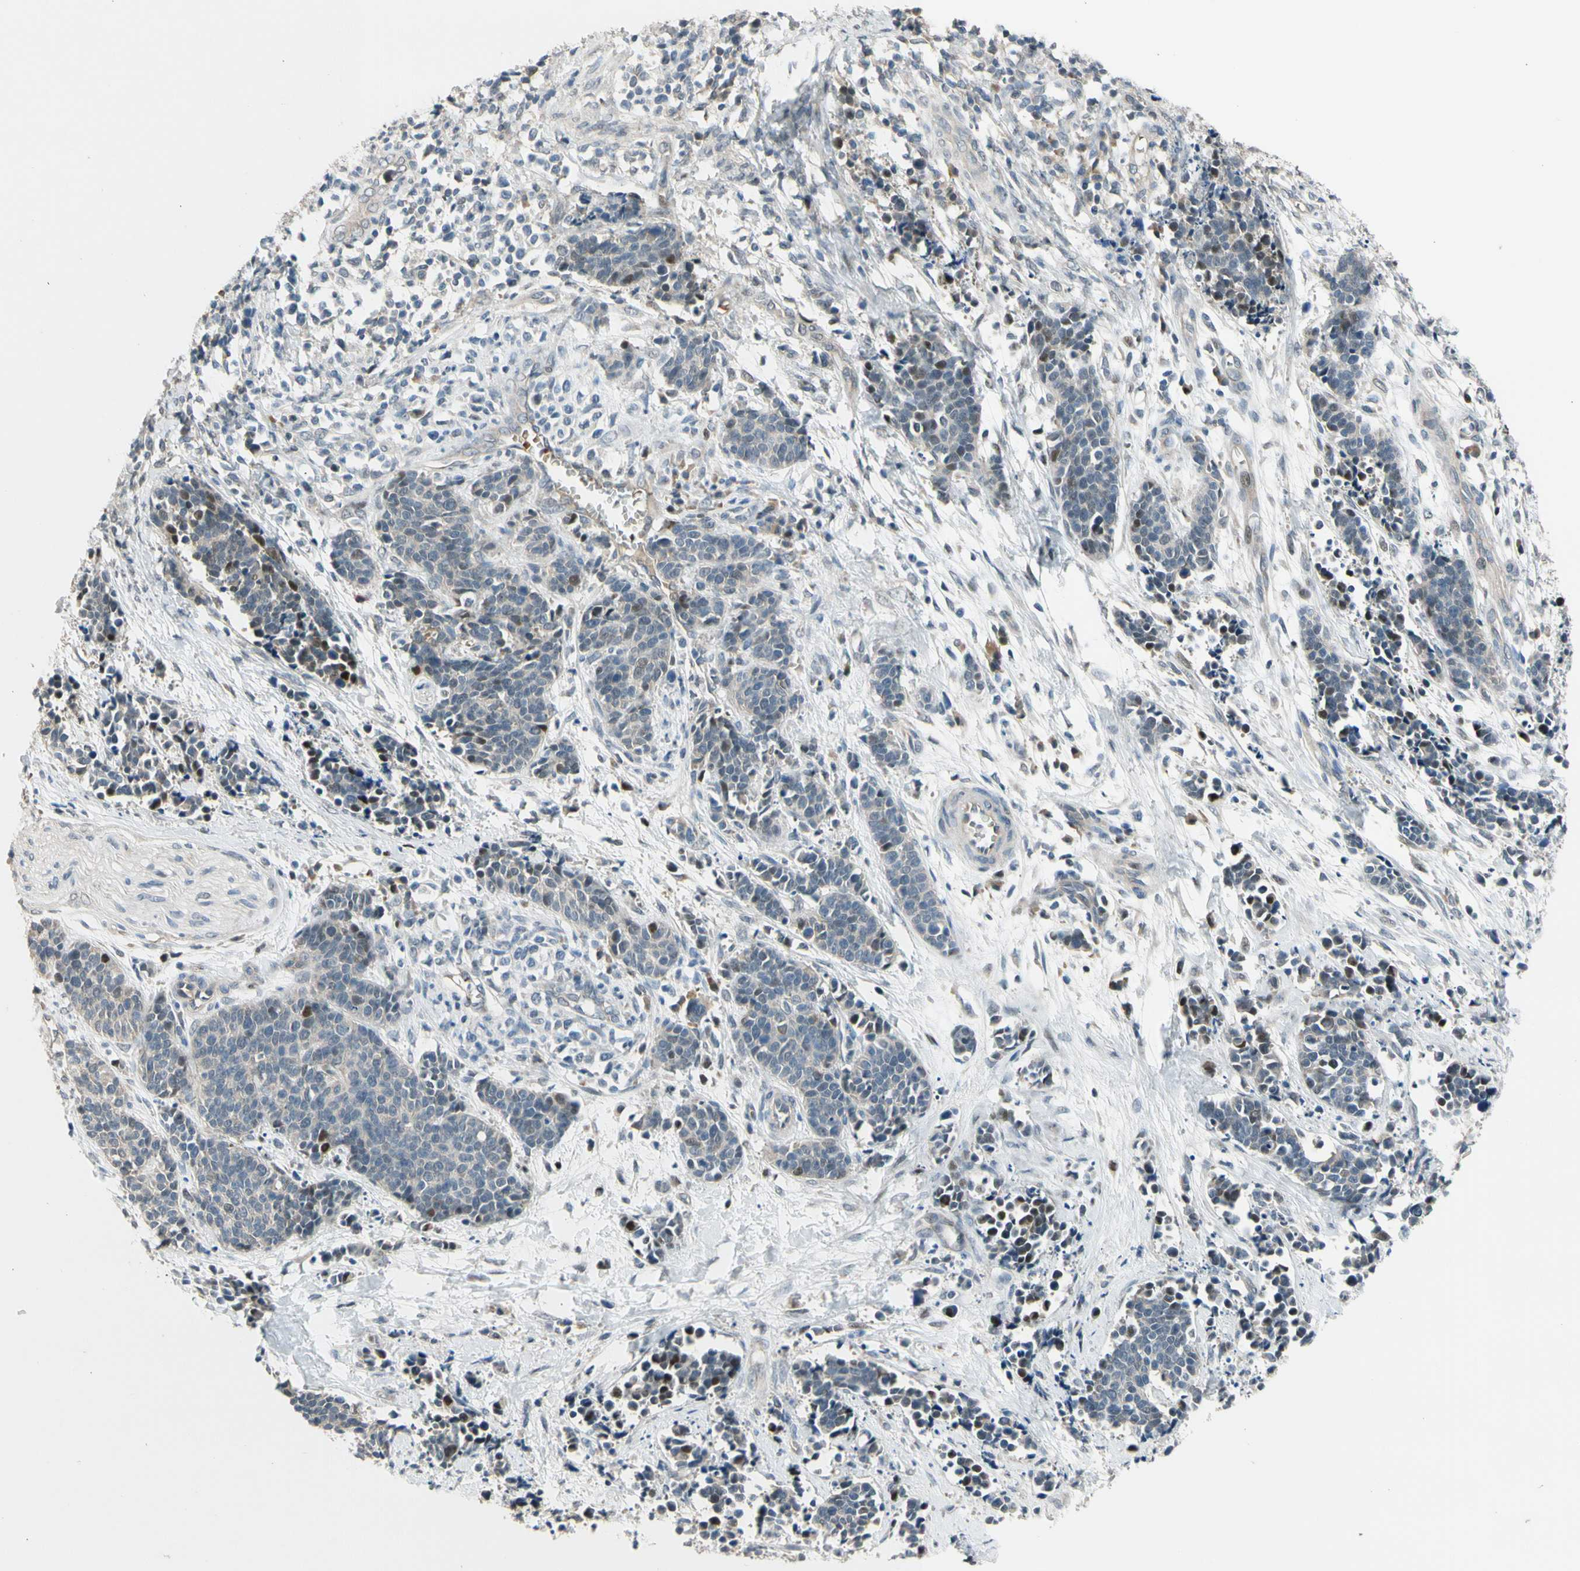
{"staining": {"intensity": "moderate", "quantity": "<25%", "location": "nuclear"}, "tissue": "cervical cancer", "cell_type": "Tumor cells", "image_type": "cancer", "snomed": [{"axis": "morphology", "description": "Squamous cell carcinoma, NOS"}, {"axis": "topography", "description": "Cervix"}], "caption": "About <25% of tumor cells in squamous cell carcinoma (cervical) exhibit moderate nuclear protein expression as visualized by brown immunohistochemical staining.", "gene": "ZNF184", "patient": {"sex": "female", "age": 35}}